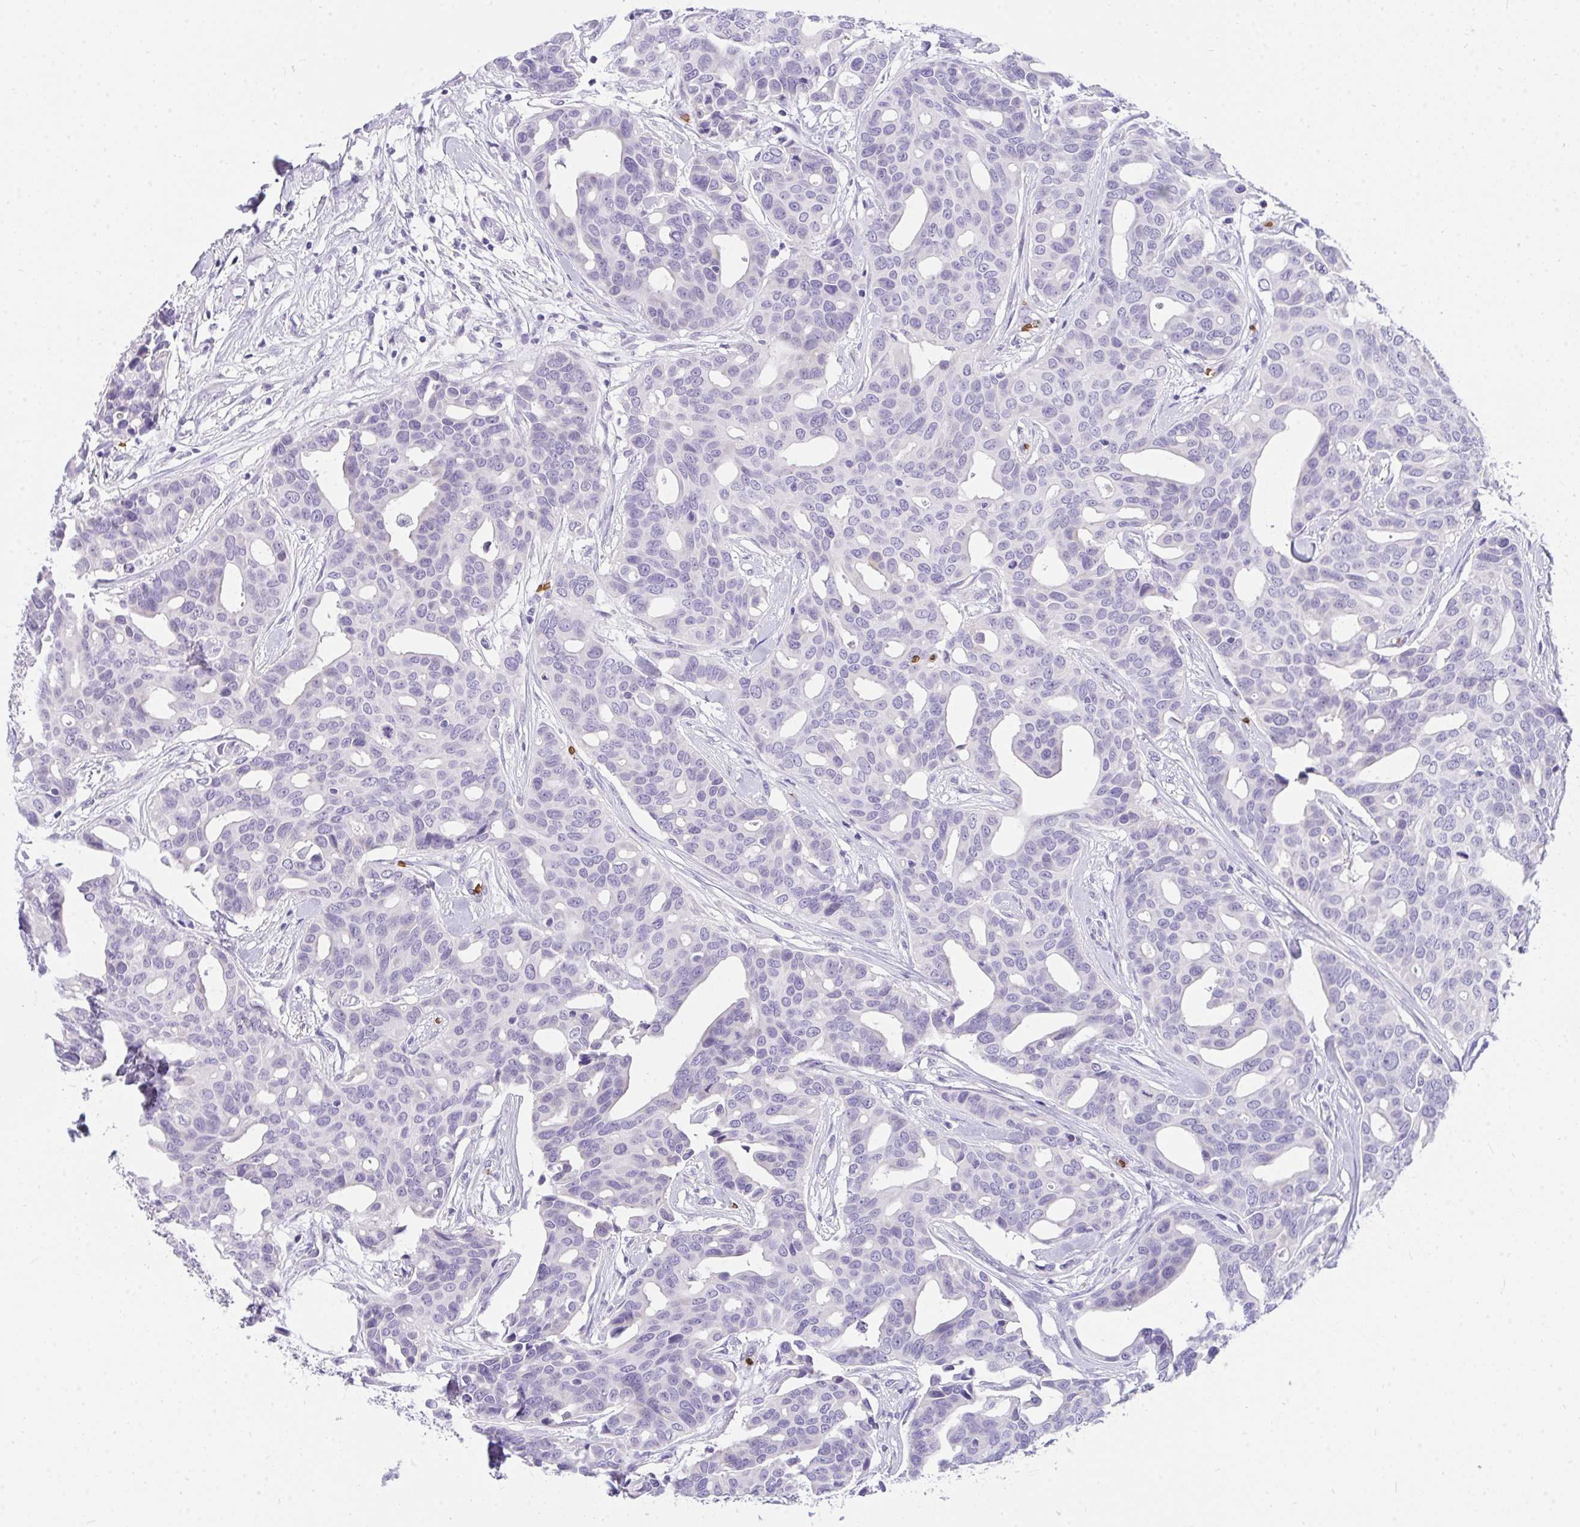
{"staining": {"intensity": "negative", "quantity": "none", "location": "none"}, "tissue": "breast cancer", "cell_type": "Tumor cells", "image_type": "cancer", "snomed": [{"axis": "morphology", "description": "Duct carcinoma"}, {"axis": "topography", "description": "Breast"}], "caption": "DAB immunohistochemical staining of human breast cancer demonstrates no significant staining in tumor cells.", "gene": "ANK1", "patient": {"sex": "female", "age": 54}}